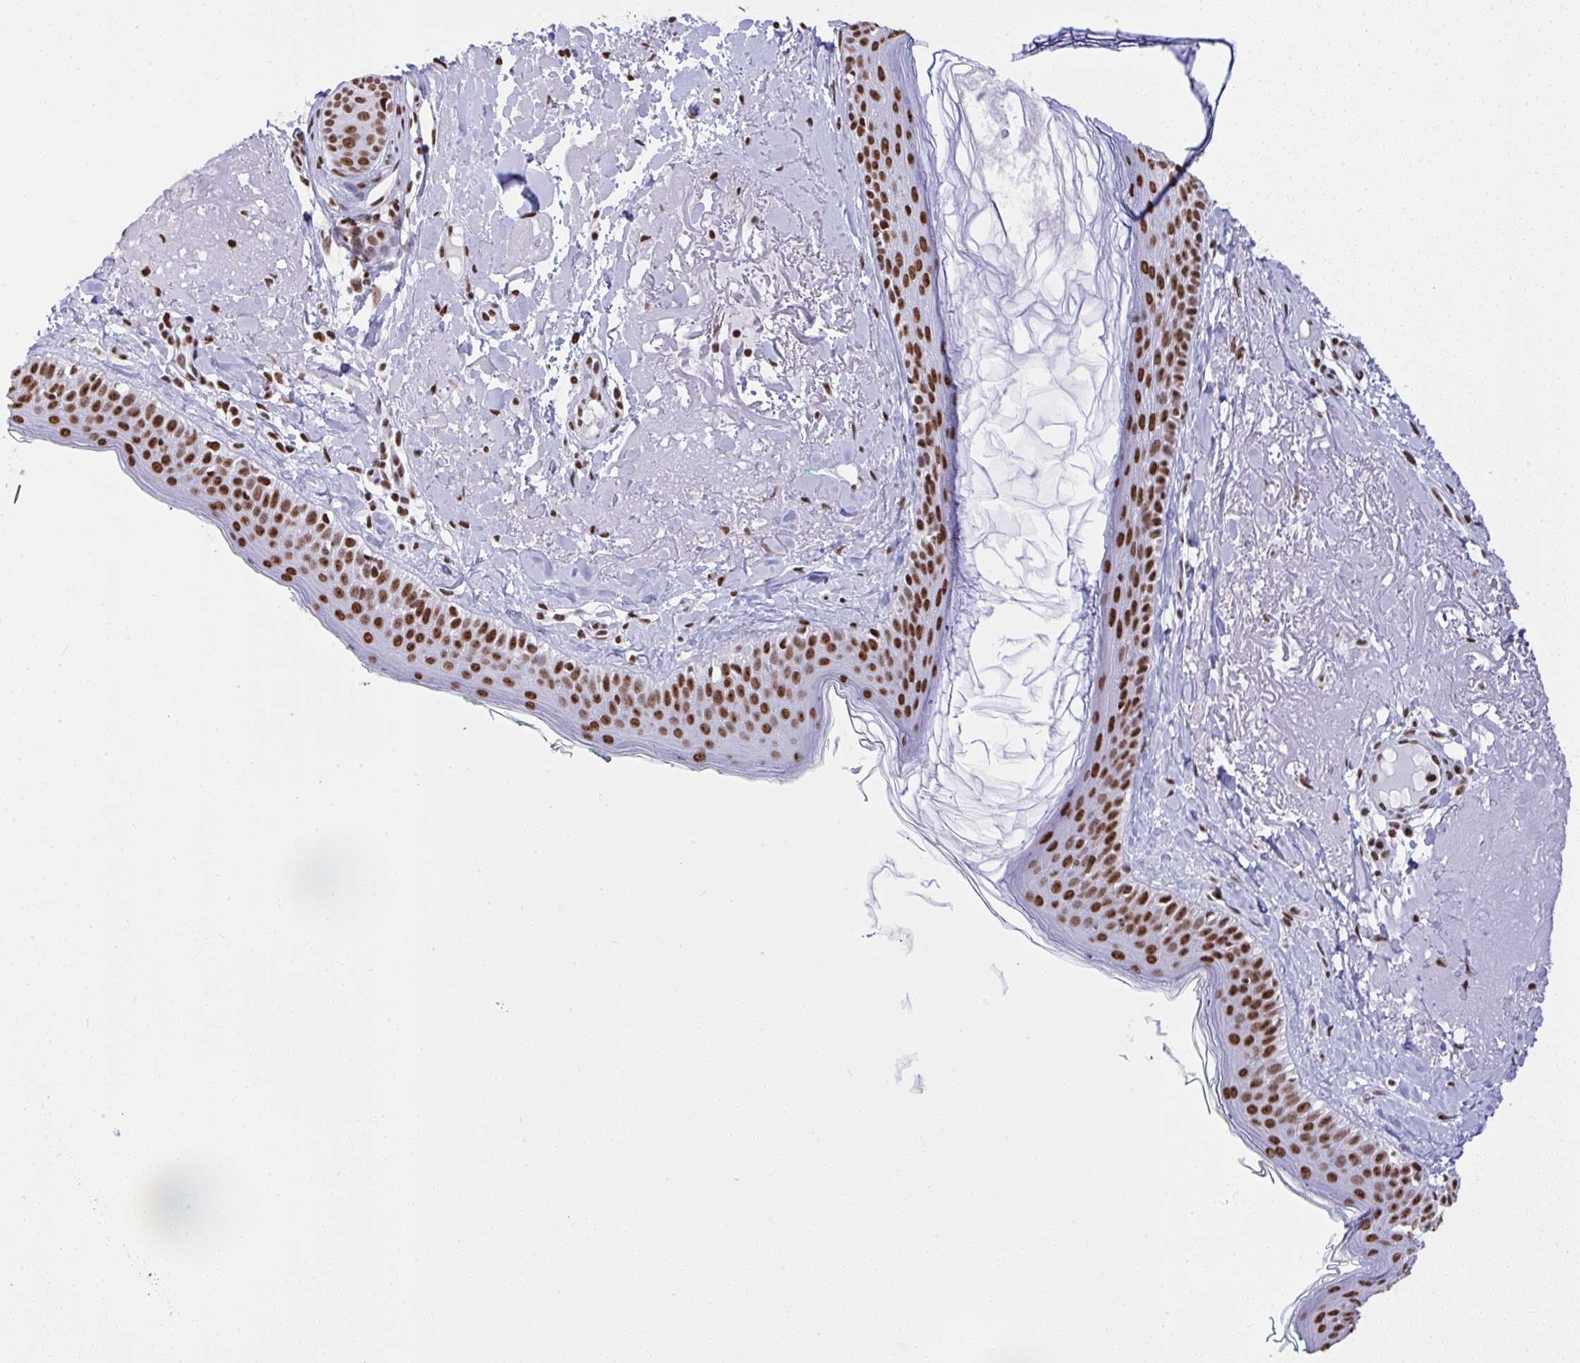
{"staining": {"intensity": "strong", "quantity": "25%-75%", "location": "nuclear"}, "tissue": "skin", "cell_type": "Fibroblasts", "image_type": "normal", "snomed": [{"axis": "morphology", "description": "Normal tissue, NOS"}, {"axis": "topography", "description": "Skin"}], "caption": "DAB (3,3'-diaminobenzidine) immunohistochemical staining of normal skin exhibits strong nuclear protein positivity in about 25%-75% of fibroblasts.", "gene": "DDX52", "patient": {"sex": "male", "age": 73}}